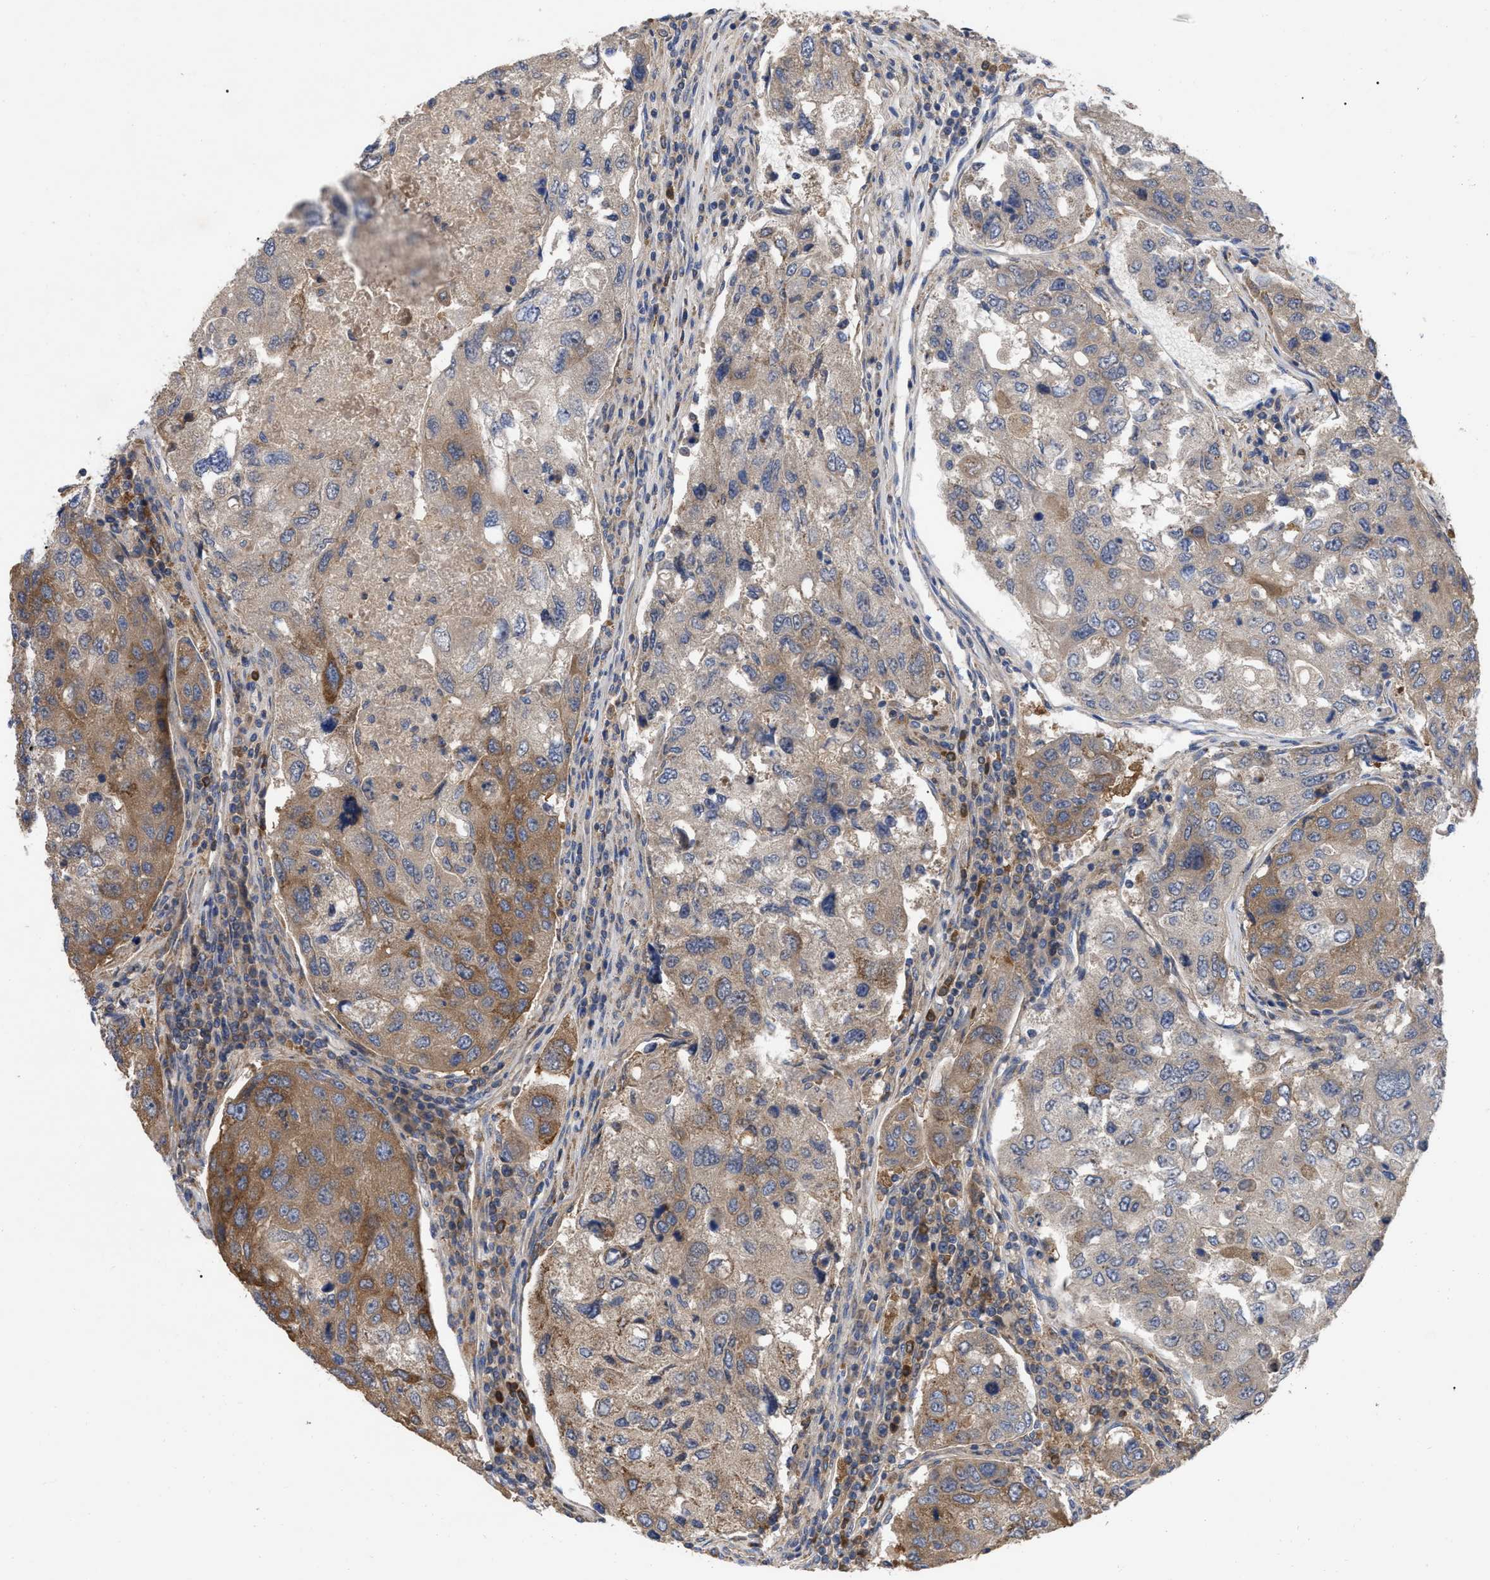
{"staining": {"intensity": "moderate", "quantity": "<25%", "location": "cytoplasmic/membranous"}, "tissue": "urothelial cancer", "cell_type": "Tumor cells", "image_type": "cancer", "snomed": [{"axis": "morphology", "description": "Urothelial carcinoma, High grade"}, {"axis": "topography", "description": "Lymph node"}, {"axis": "topography", "description": "Urinary bladder"}], "caption": "Protein expression analysis of human urothelial cancer reveals moderate cytoplasmic/membranous expression in approximately <25% of tumor cells.", "gene": "RAP1GDS1", "patient": {"sex": "male", "age": 51}}